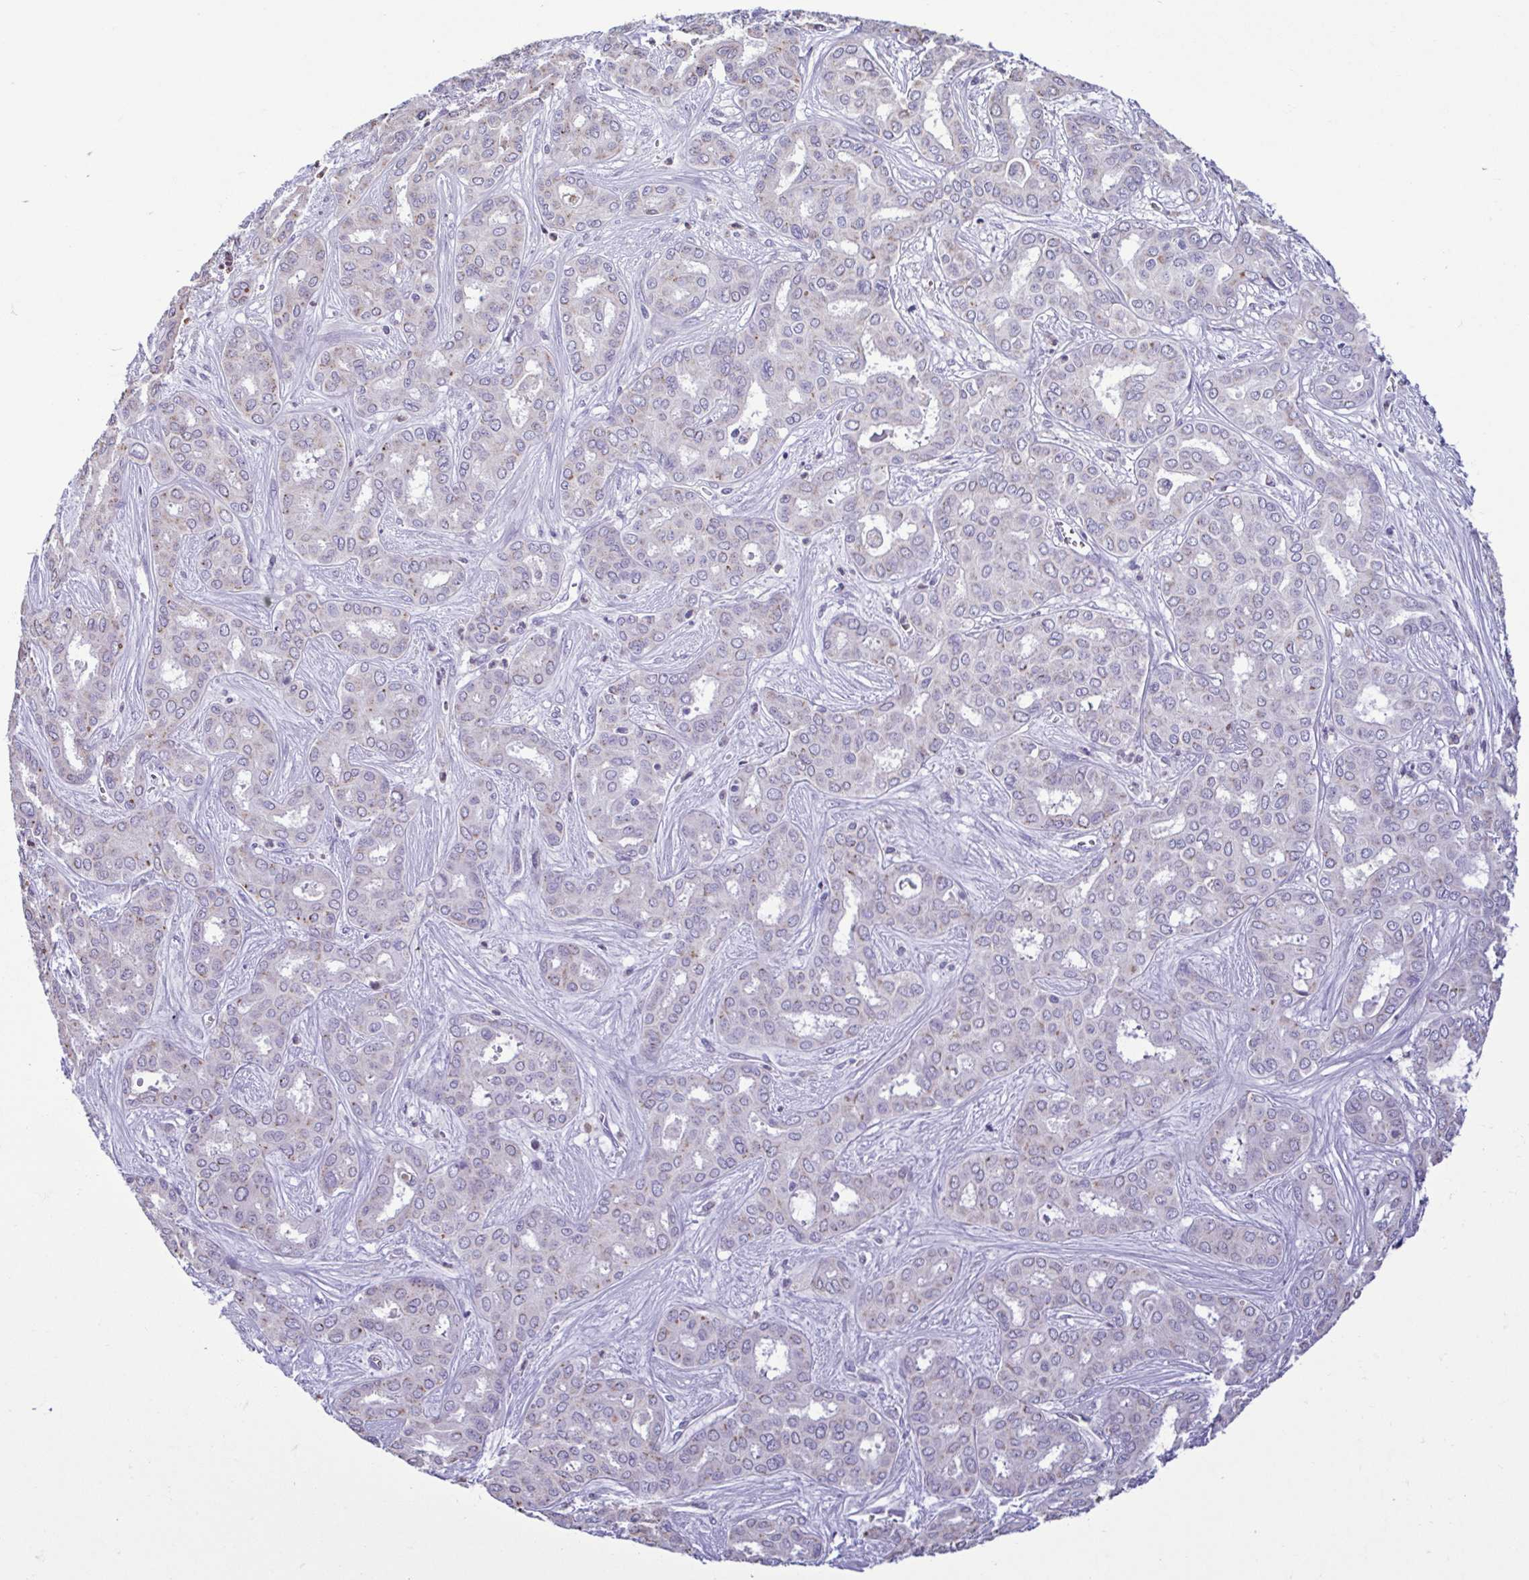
{"staining": {"intensity": "negative", "quantity": "none", "location": "none"}, "tissue": "liver cancer", "cell_type": "Tumor cells", "image_type": "cancer", "snomed": [{"axis": "morphology", "description": "Cholangiocarcinoma"}, {"axis": "topography", "description": "Liver"}], "caption": "This image is of cholangiocarcinoma (liver) stained with immunohistochemistry to label a protein in brown with the nuclei are counter-stained blue. There is no positivity in tumor cells.", "gene": "CBY2", "patient": {"sex": "female", "age": 64}}